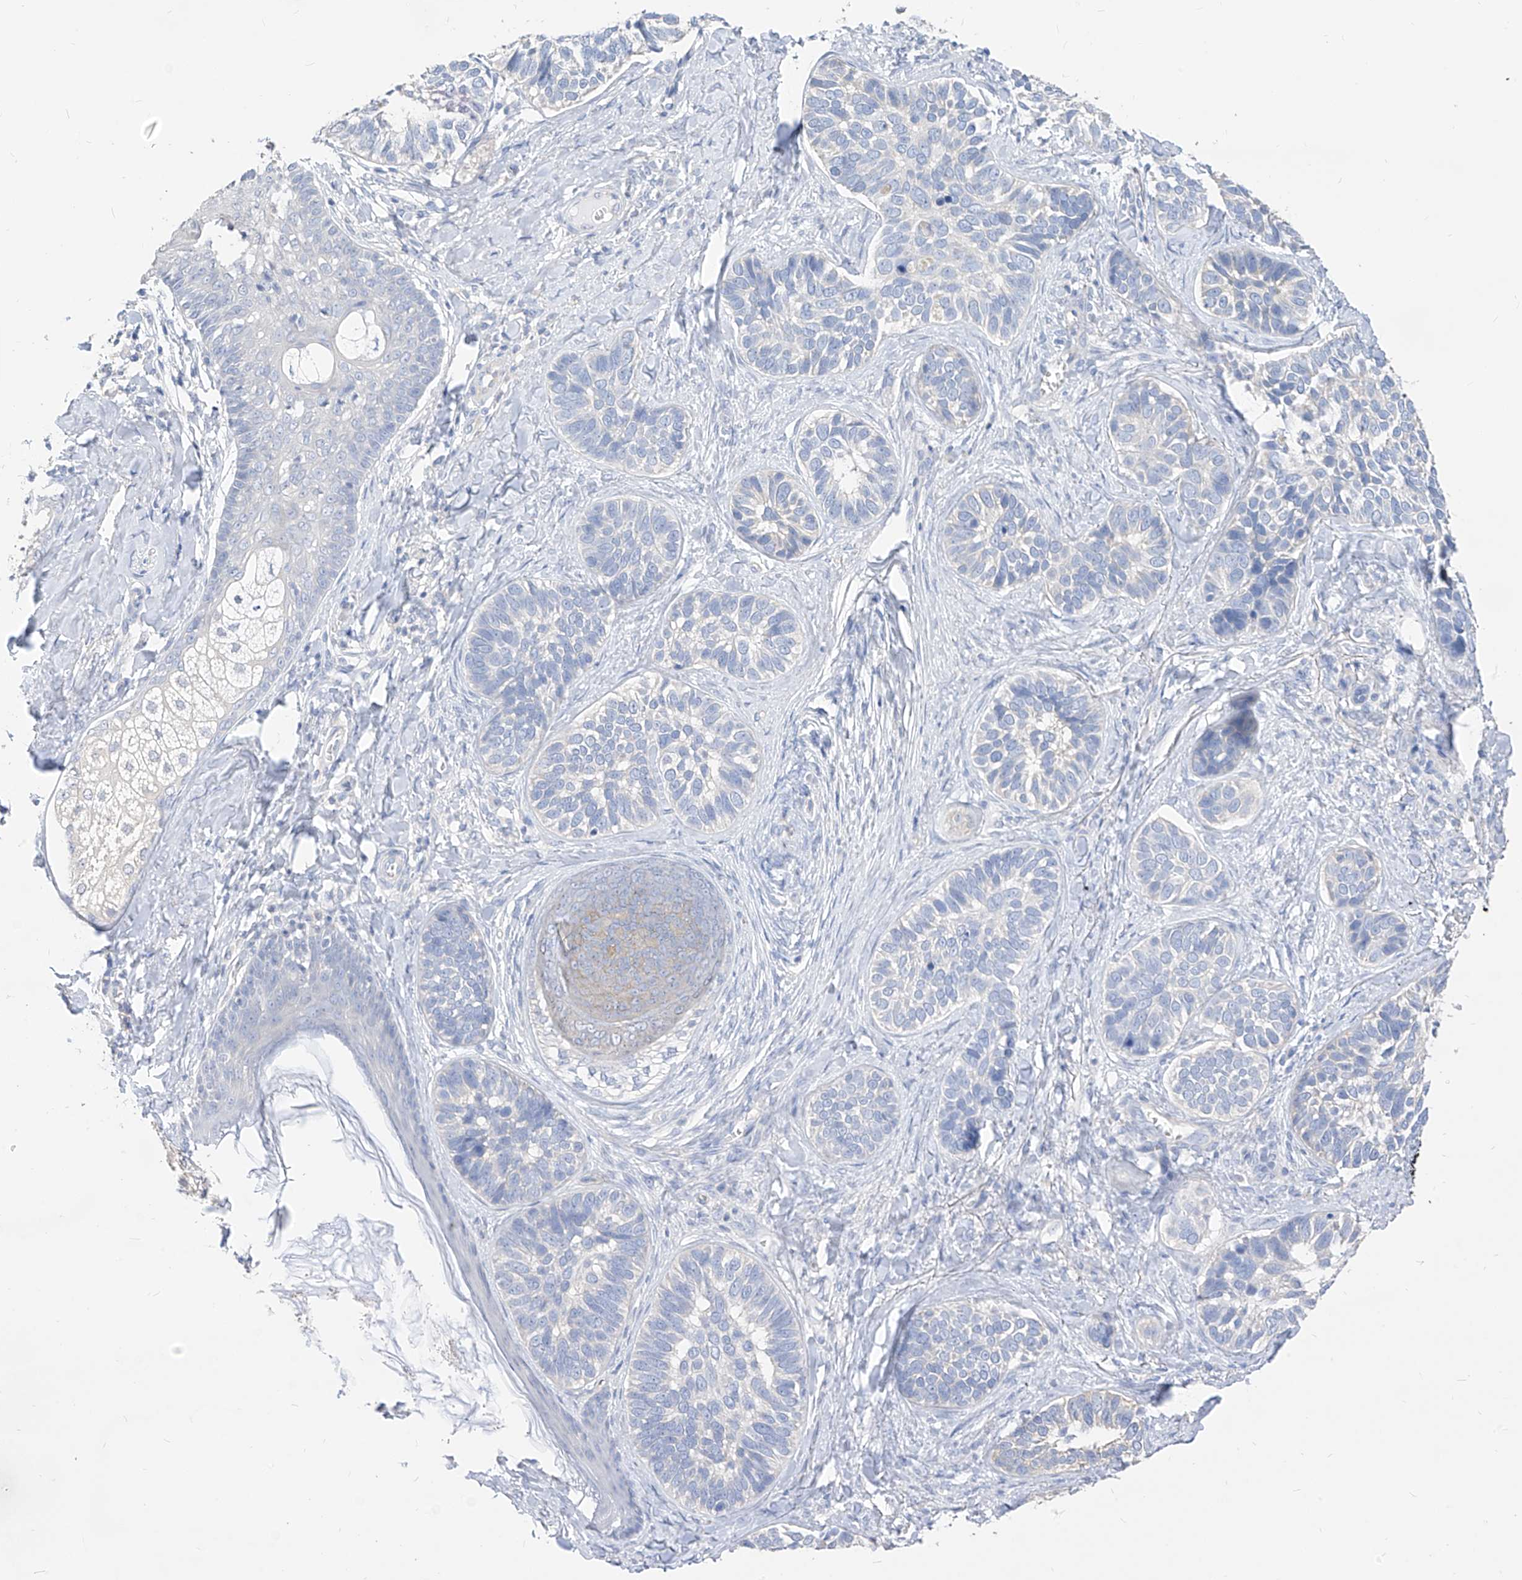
{"staining": {"intensity": "negative", "quantity": "none", "location": "none"}, "tissue": "skin cancer", "cell_type": "Tumor cells", "image_type": "cancer", "snomed": [{"axis": "morphology", "description": "Basal cell carcinoma"}, {"axis": "topography", "description": "Skin"}], "caption": "This is a histopathology image of IHC staining of skin cancer (basal cell carcinoma), which shows no expression in tumor cells.", "gene": "ZZEF1", "patient": {"sex": "male", "age": 62}}